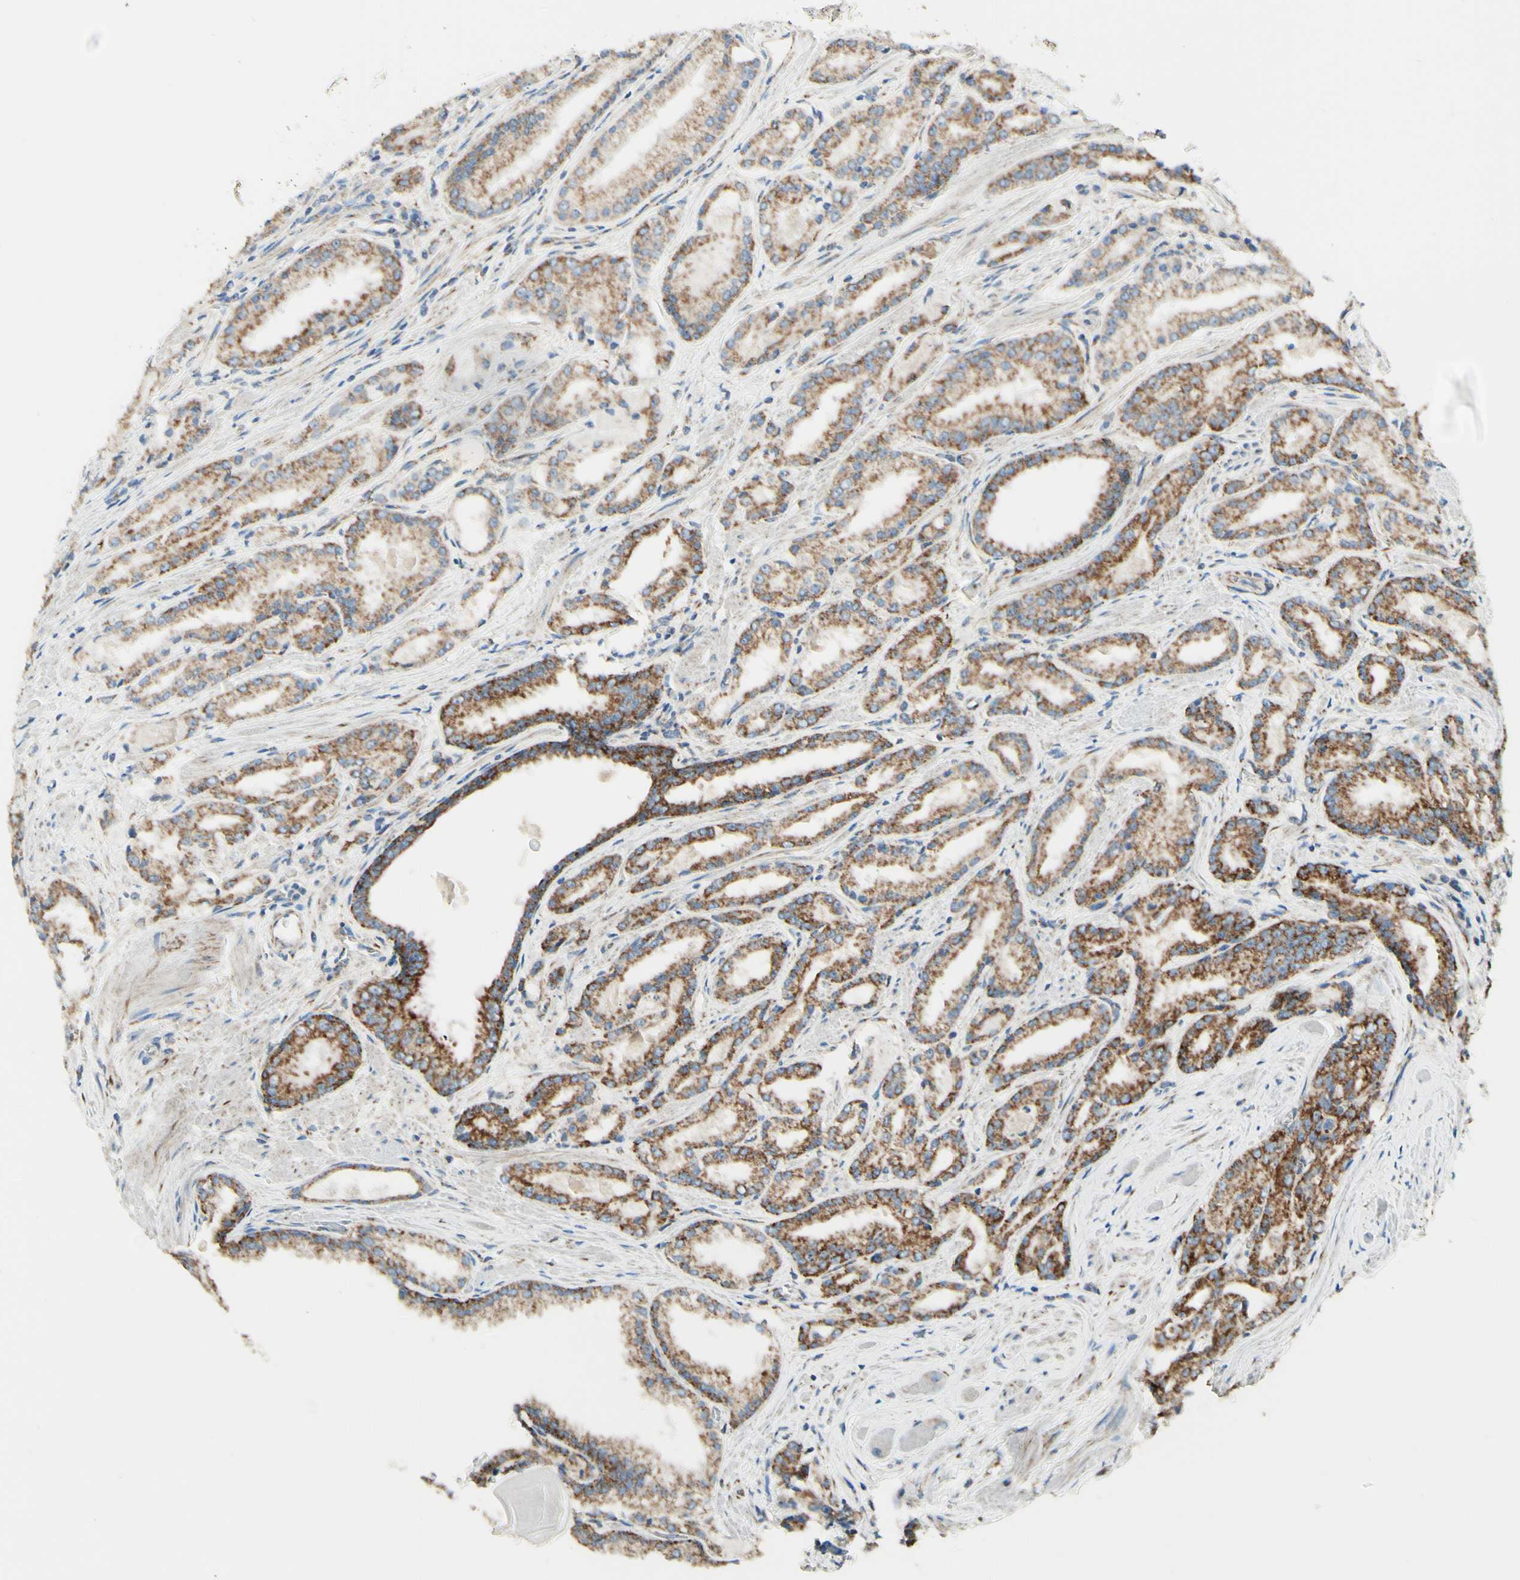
{"staining": {"intensity": "moderate", "quantity": ">75%", "location": "cytoplasmic/membranous"}, "tissue": "prostate cancer", "cell_type": "Tumor cells", "image_type": "cancer", "snomed": [{"axis": "morphology", "description": "Adenocarcinoma, Low grade"}, {"axis": "topography", "description": "Prostate"}], "caption": "About >75% of tumor cells in low-grade adenocarcinoma (prostate) demonstrate moderate cytoplasmic/membranous protein expression as visualized by brown immunohistochemical staining.", "gene": "ARMC10", "patient": {"sex": "male", "age": 59}}